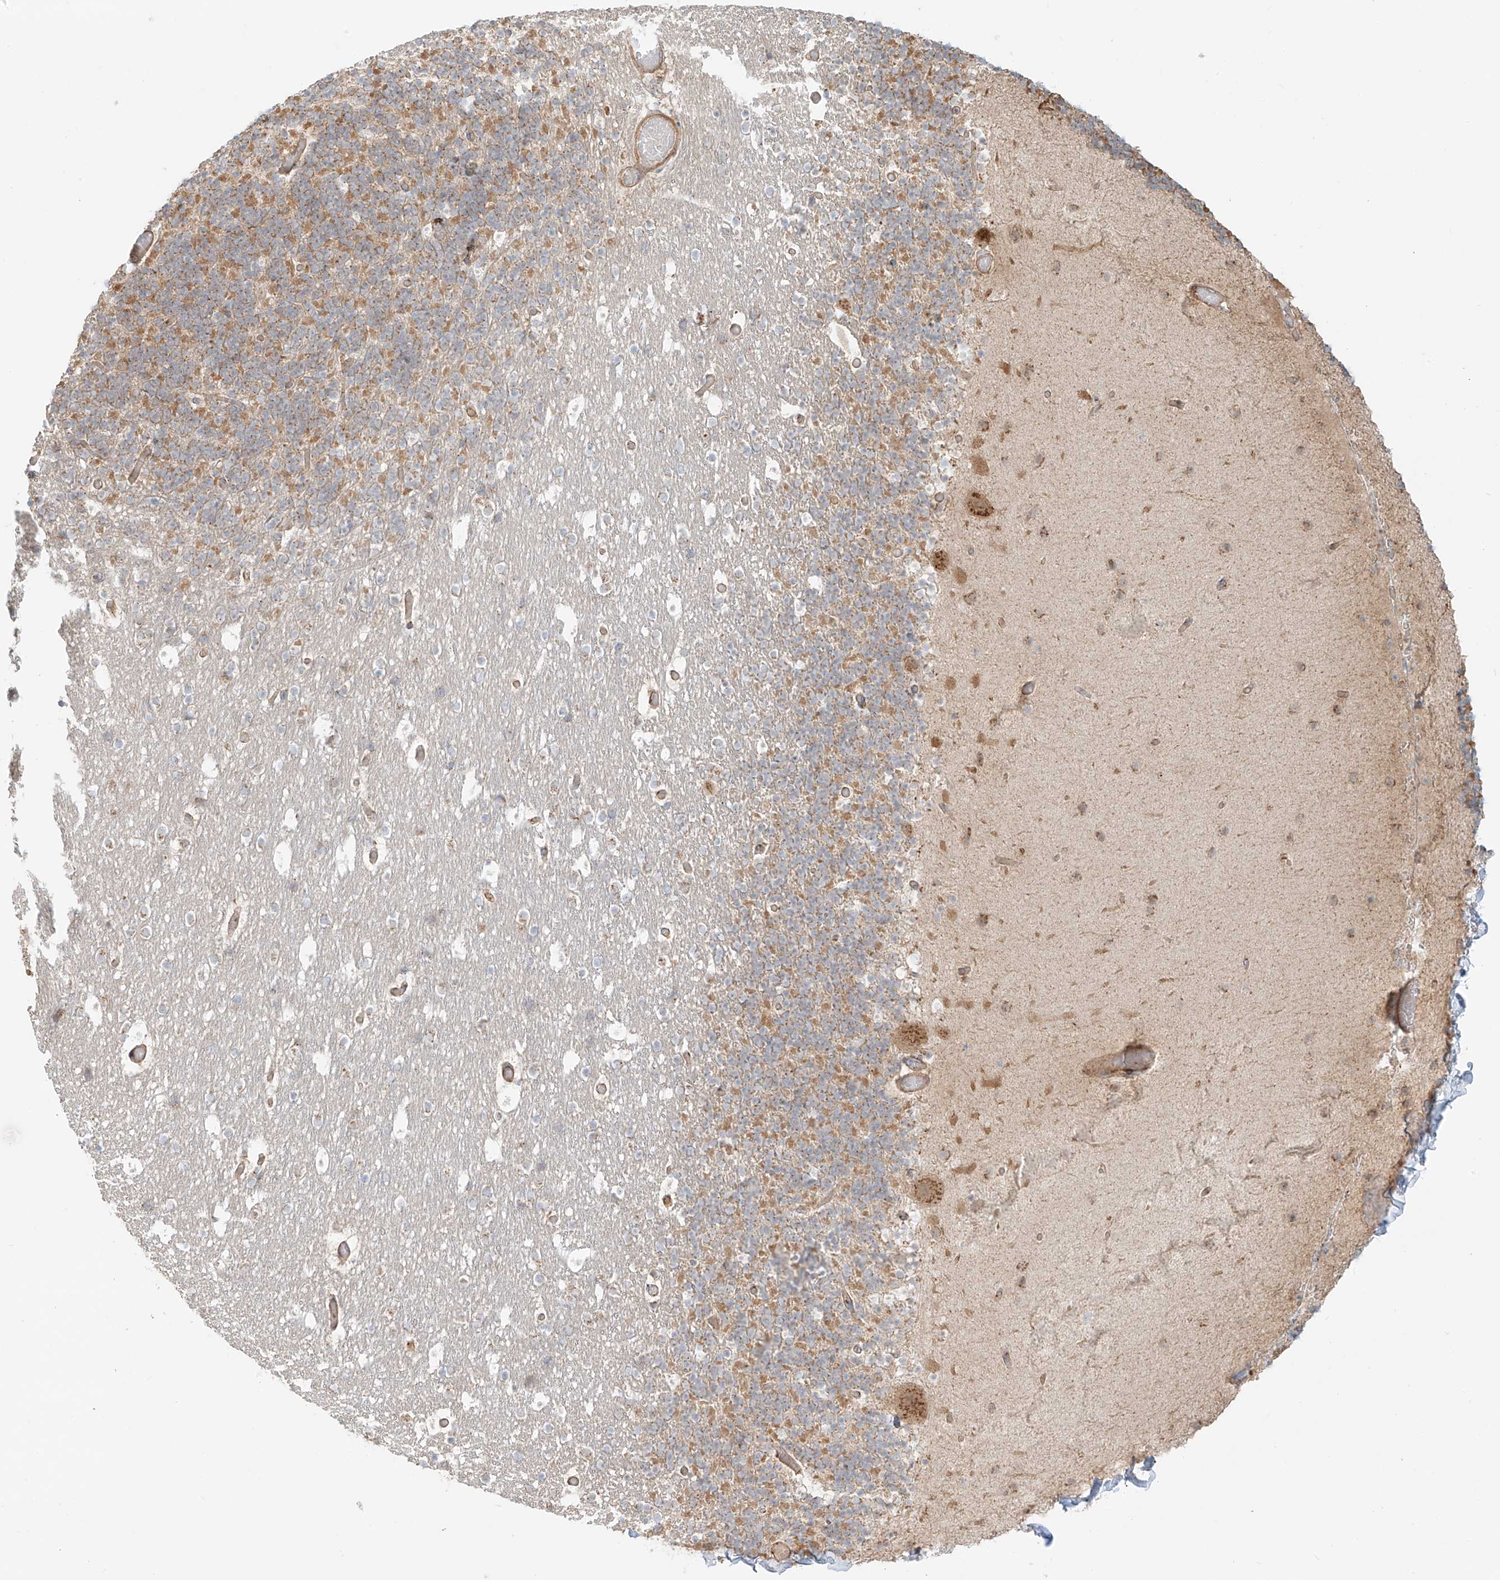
{"staining": {"intensity": "moderate", "quantity": "<25%", "location": "cytoplasmic/membranous"}, "tissue": "cerebellum", "cell_type": "Cells in granular layer", "image_type": "normal", "snomed": [{"axis": "morphology", "description": "Normal tissue, NOS"}, {"axis": "topography", "description": "Cerebellum"}], "caption": "A brown stain highlights moderate cytoplasmic/membranous staining of a protein in cells in granular layer of unremarkable human cerebellum.", "gene": "ZNF287", "patient": {"sex": "male", "age": 57}}